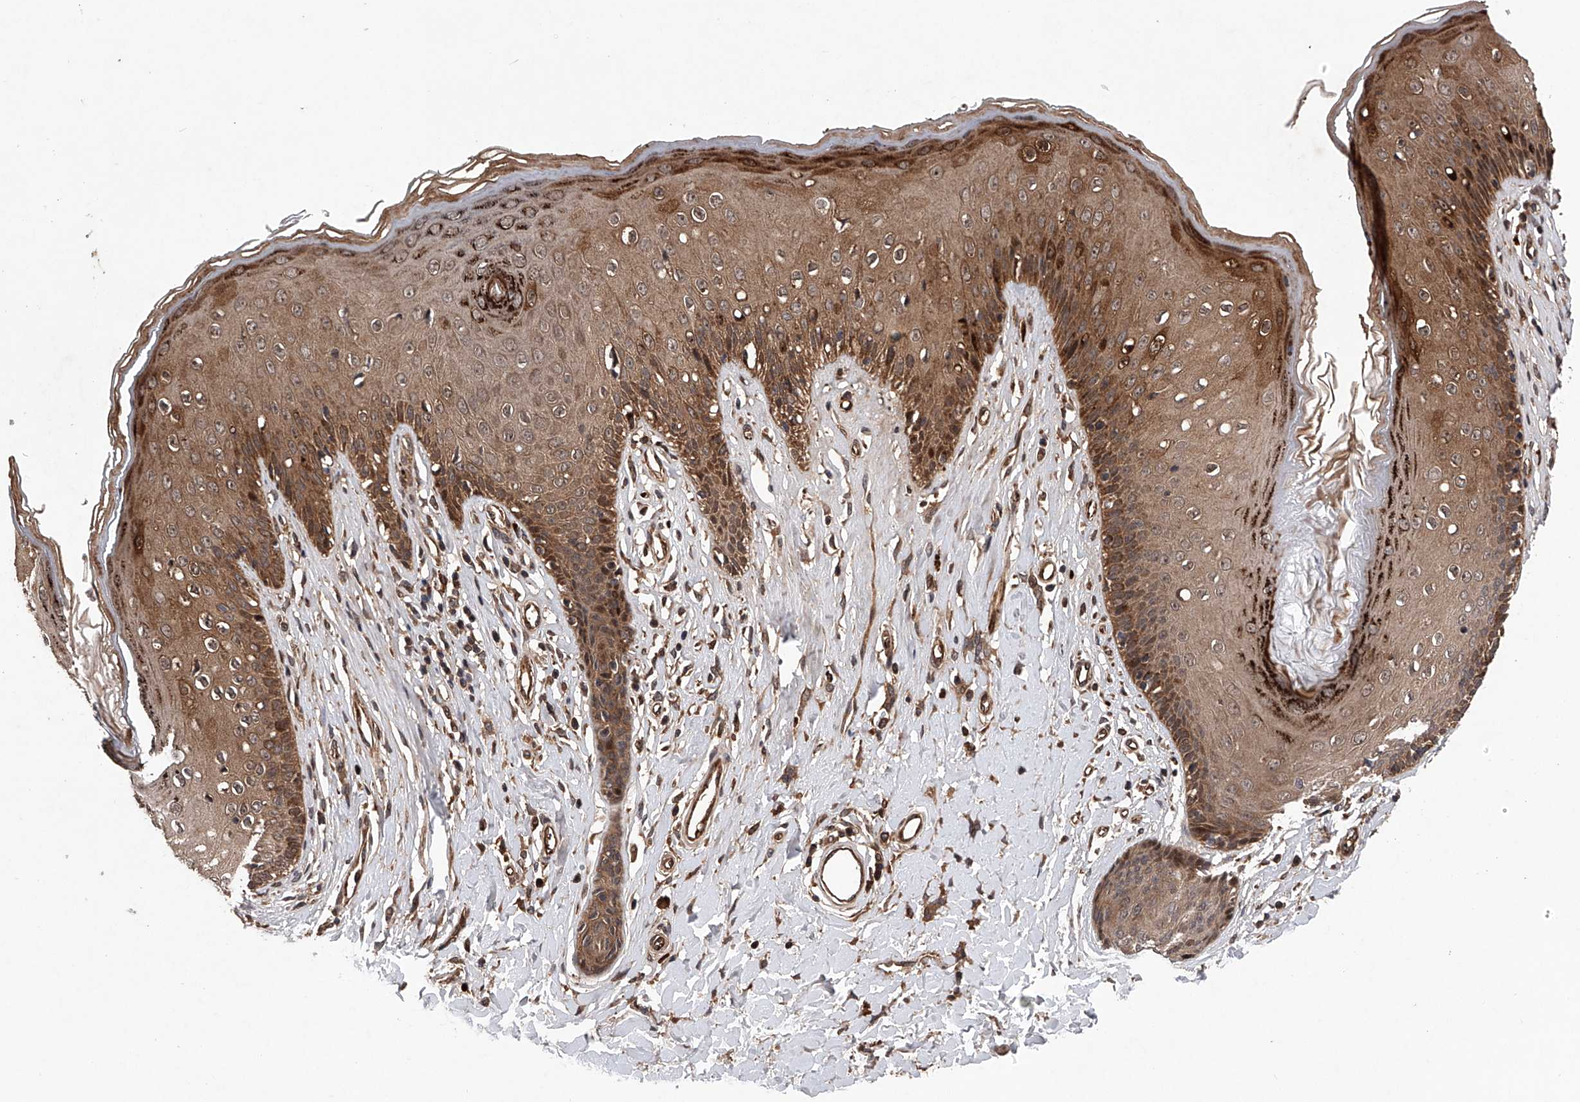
{"staining": {"intensity": "moderate", "quantity": ">75%", "location": "cytoplasmic/membranous,nuclear"}, "tissue": "skin", "cell_type": "Epidermal cells", "image_type": "normal", "snomed": [{"axis": "morphology", "description": "Normal tissue, NOS"}, {"axis": "morphology", "description": "Squamous cell carcinoma, NOS"}, {"axis": "topography", "description": "Vulva"}], "caption": "High-power microscopy captured an IHC photomicrograph of unremarkable skin, revealing moderate cytoplasmic/membranous,nuclear positivity in about >75% of epidermal cells. The protein of interest is shown in brown color, while the nuclei are stained blue.", "gene": "MAP3K11", "patient": {"sex": "female", "age": 85}}